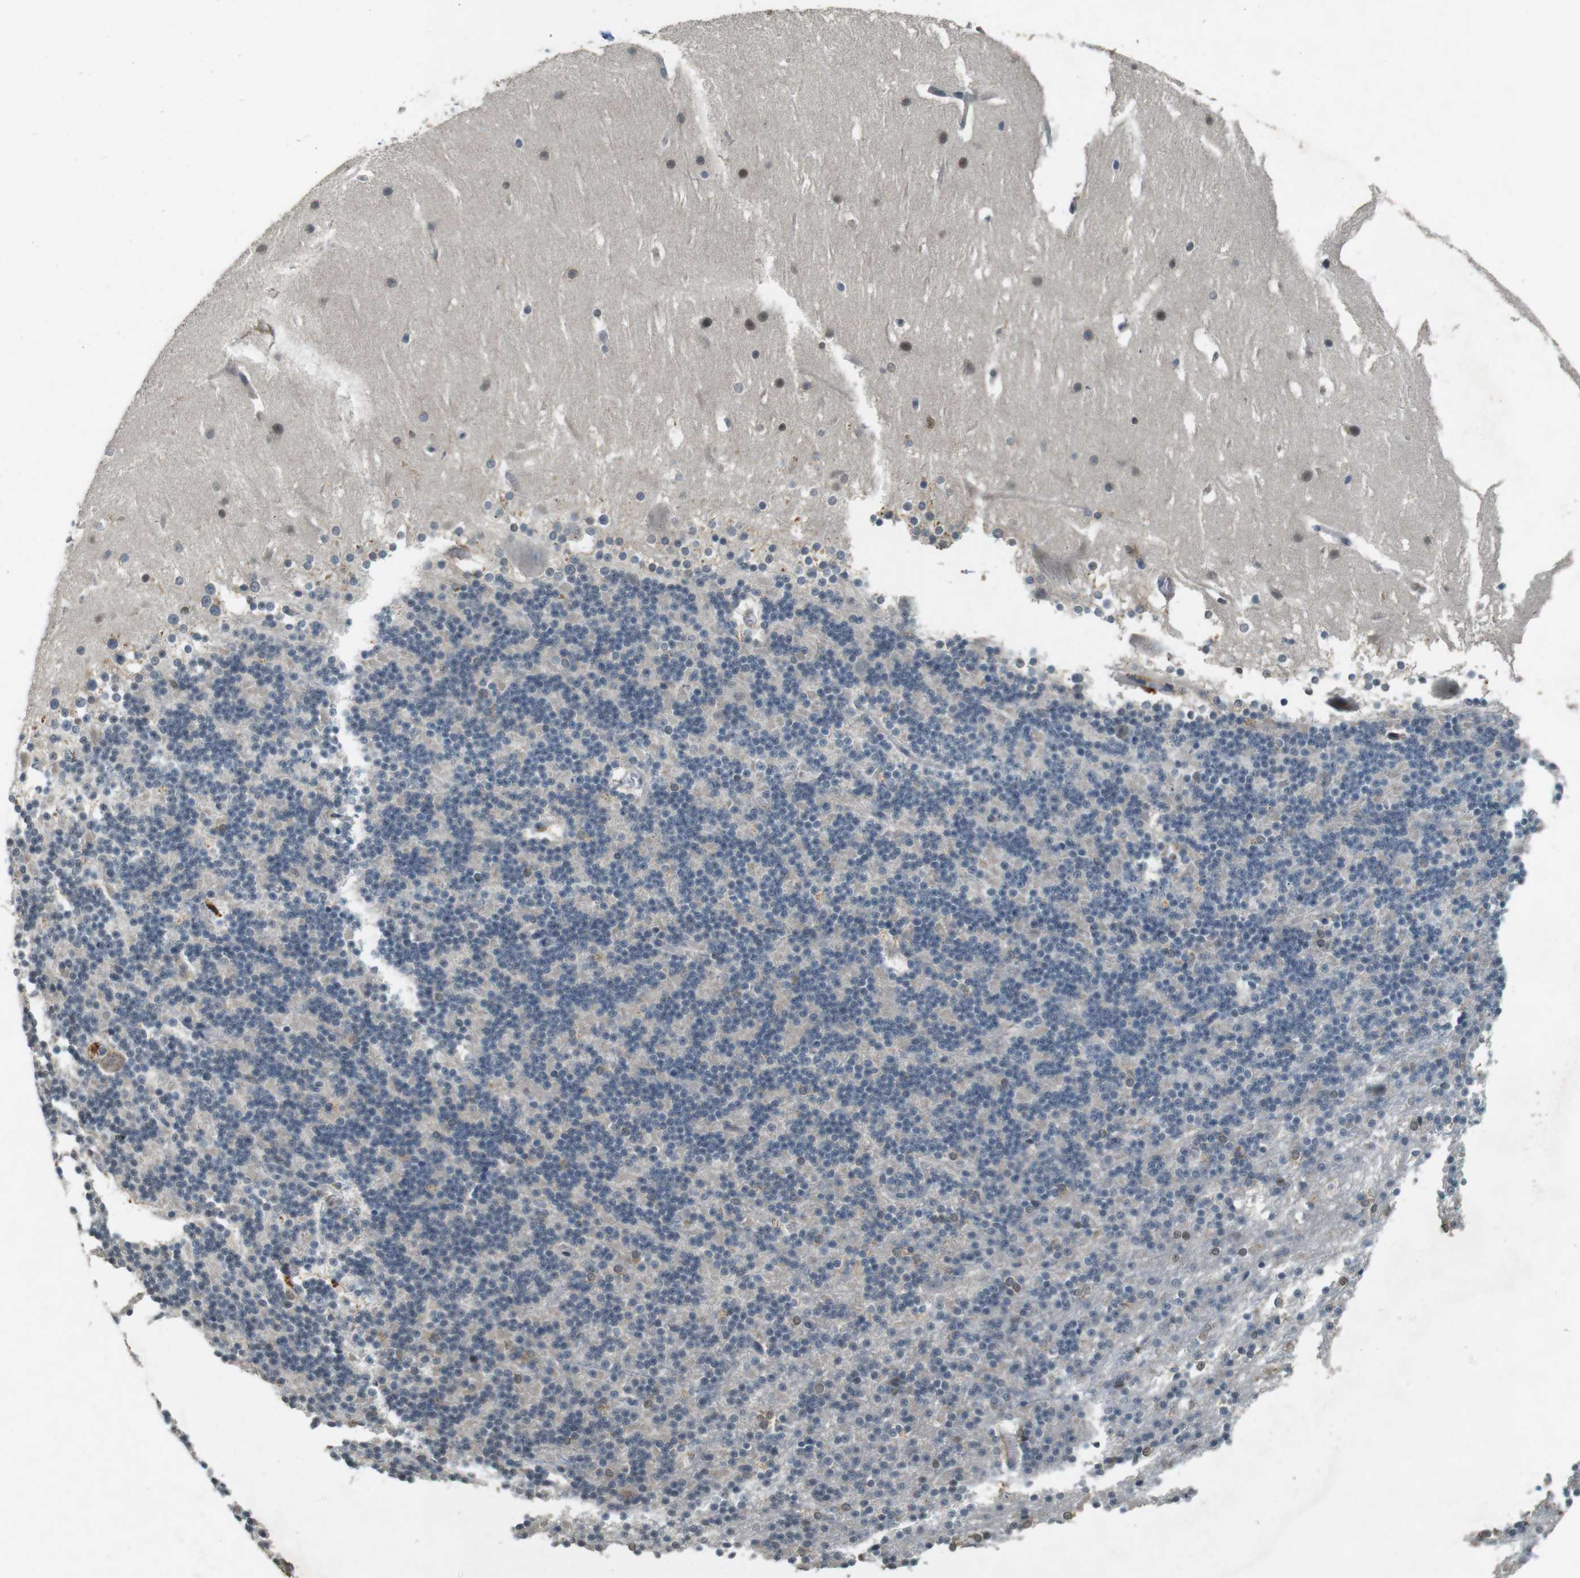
{"staining": {"intensity": "weak", "quantity": "<25%", "location": "nuclear"}, "tissue": "cerebellum", "cell_type": "Cells in granular layer", "image_type": "normal", "snomed": [{"axis": "morphology", "description": "Normal tissue, NOS"}, {"axis": "topography", "description": "Cerebellum"}], "caption": "Human cerebellum stained for a protein using immunohistochemistry shows no staining in cells in granular layer.", "gene": "CDK14", "patient": {"sex": "female", "age": 19}}